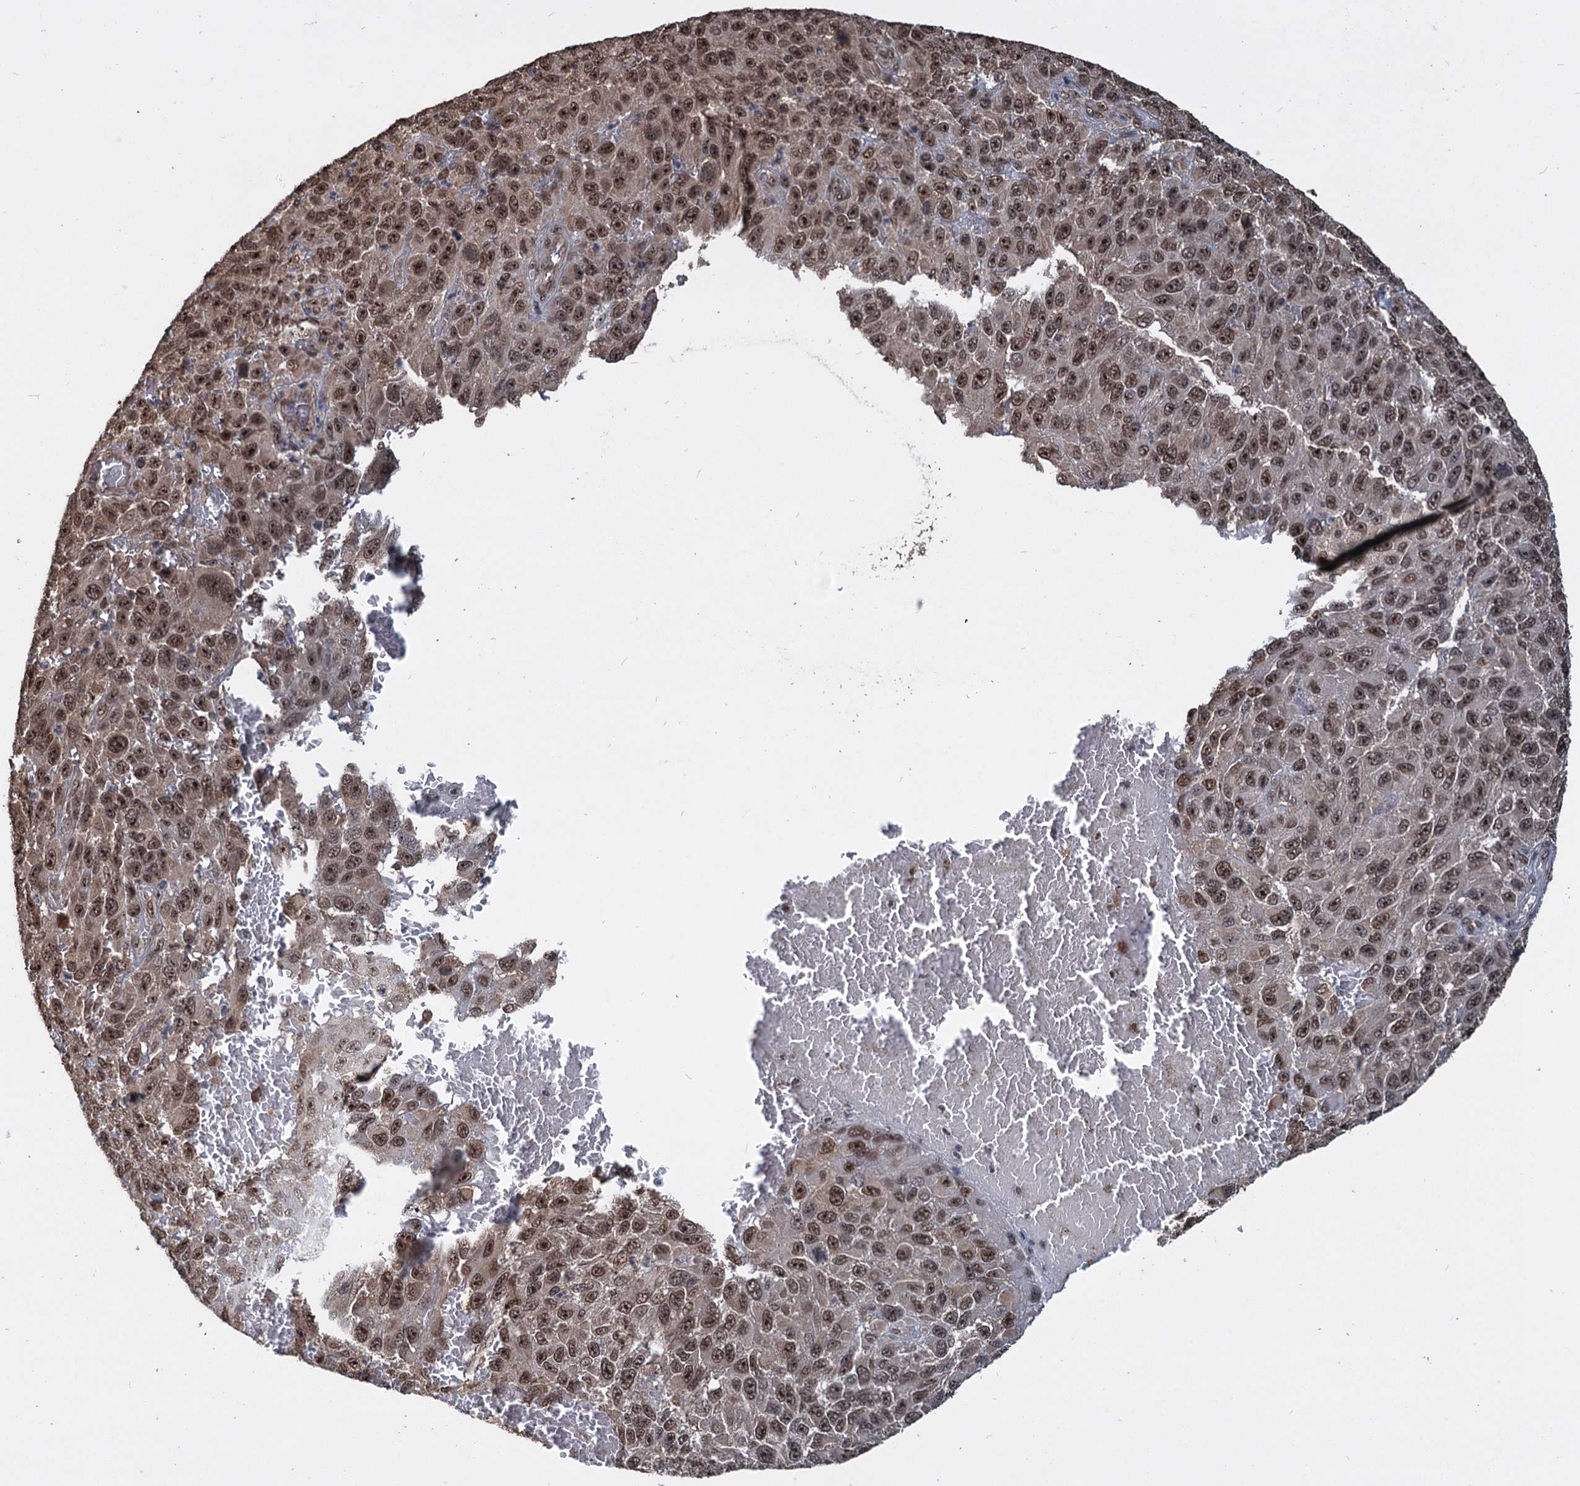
{"staining": {"intensity": "moderate", "quantity": ">75%", "location": "cytoplasmic/membranous,nuclear"}, "tissue": "melanoma", "cell_type": "Tumor cells", "image_type": "cancer", "snomed": [{"axis": "morphology", "description": "Normal tissue, NOS"}, {"axis": "morphology", "description": "Malignant melanoma, NOS"}, {"axis": "topography", "description": "Skin"}], "caption": "The micrograph exhibits immunohistochemical staining of melanoma. There is moderate cytoplasmic/membranous and nuclear expression is present in about >75% of tumor cells.", "gene": "FAM216B", "patient": {"sex": "female", "age": 96}}